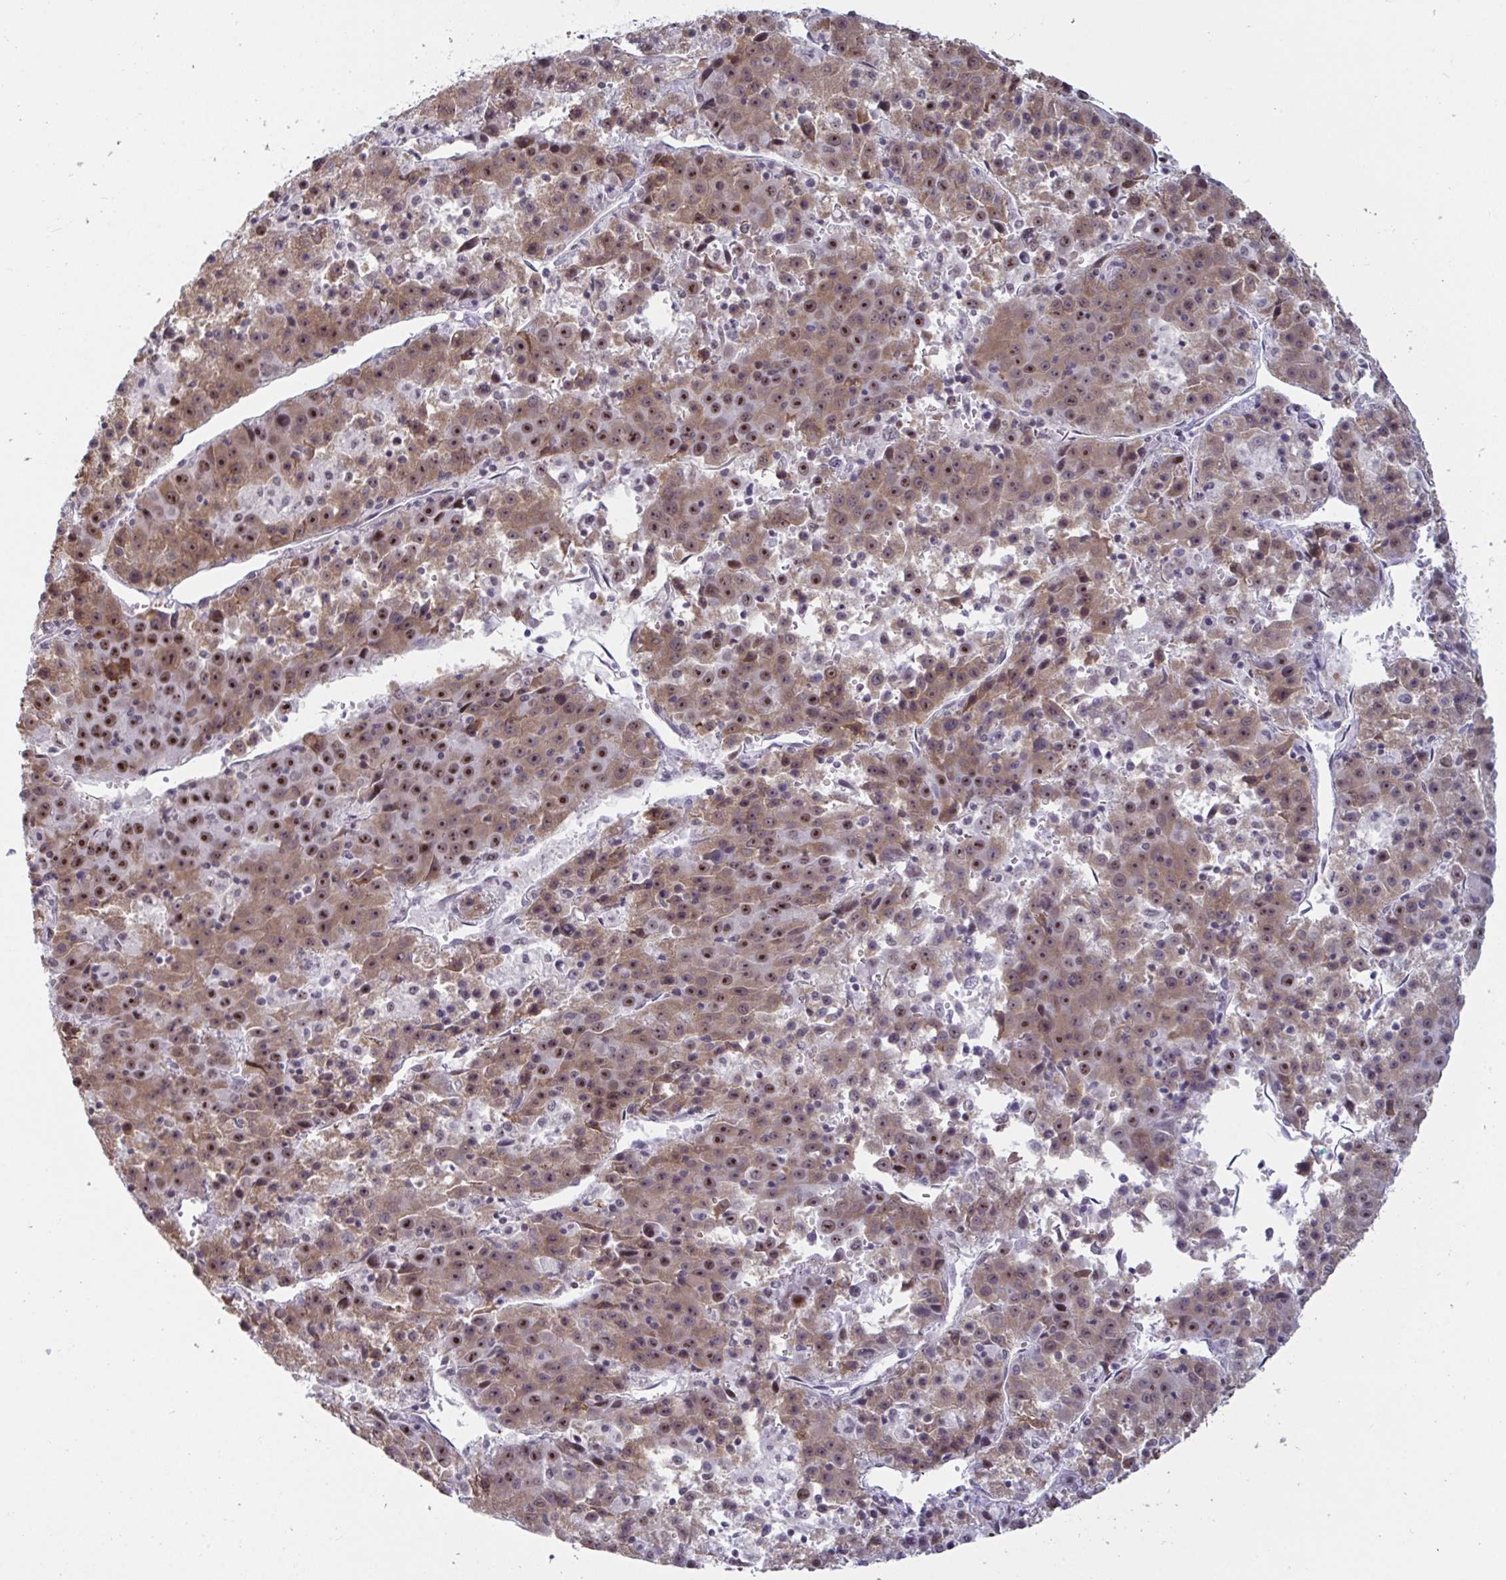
{"staining": {"intensity": "moderate", "quantity": ">75%", "location": "cytoplasmic/membranous,nuclear"}, "tissue": "liver cancer", "cell_type": "Tumor cells", "image_type": "cancer", "snomed": [{"axis": "morphology", "description": "Carcinoma, Hepatocellular, NOS"}, {"axis": "topography", "description": "Liver"}], "caption": "Immunohistochemical staining of human liver cancer displays moderate cytoplasmic/membranous and nuclear protein positivity in about >75% of tumor cells. Using DAB (brown) and hematoxylin (blue) stains, captured at high magnification using brightfield microscopy.", "gene": "SUPT16H", "patient": {"sex": "female", "age": 53}}